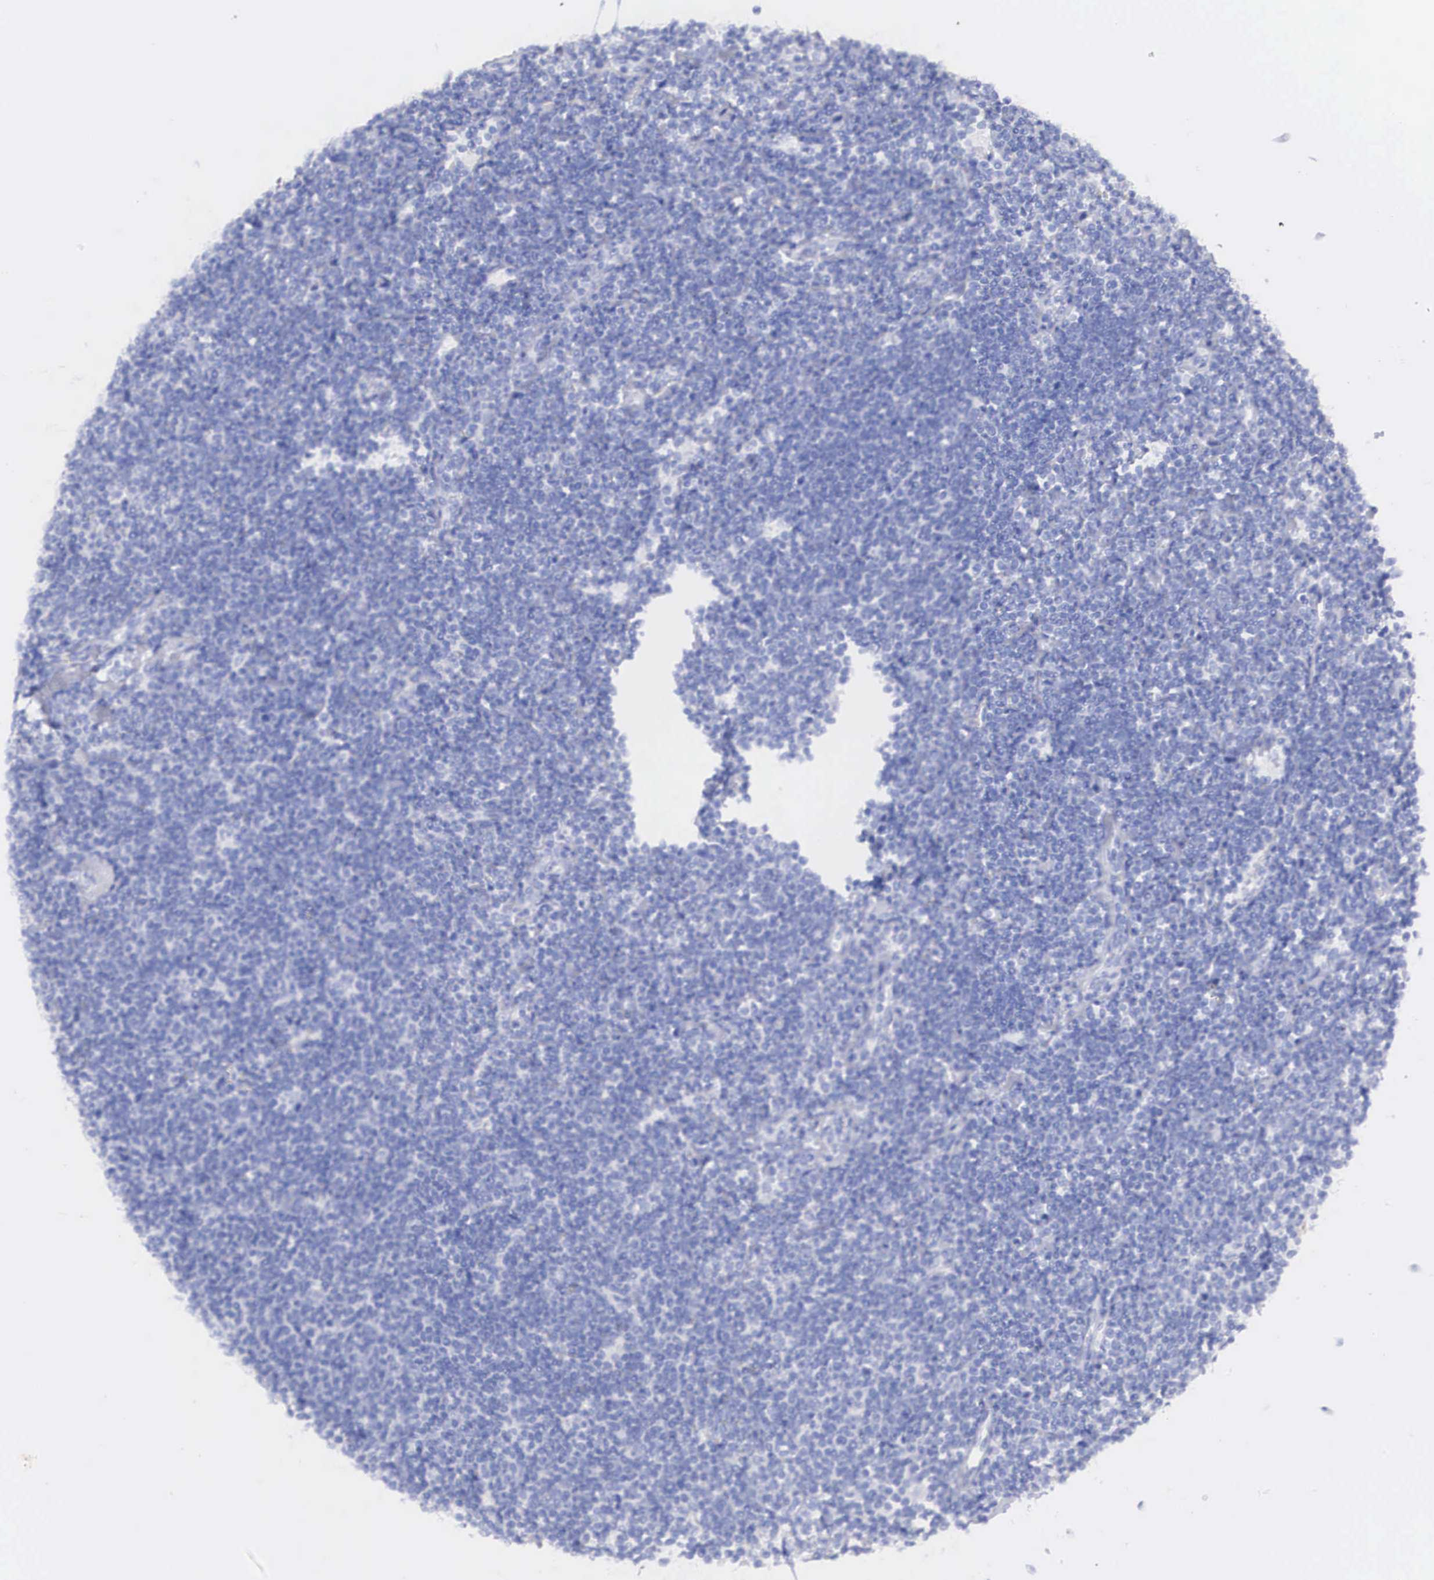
{"staining": {"intensity": "negative", "quantity": "none", "location": "none"}, "tissue": "lymphoma", "cell_type": "Tumor cells", "image_type": "cancer", "snomed": [{"axis": "morphology", "description": "Malignant lymphoma, non-Hodgkin's type, Low grade"}, {"axis": "topography", "description": "Lymph node"}], "caption": "Immunohistochemical staining of human low-grade malignant lymphoma, non-Hodgkin's type reveals no significant positivity in tumor cells.", "gene": "ERBB2", "patient": {"sex": "male", "age": 65}}